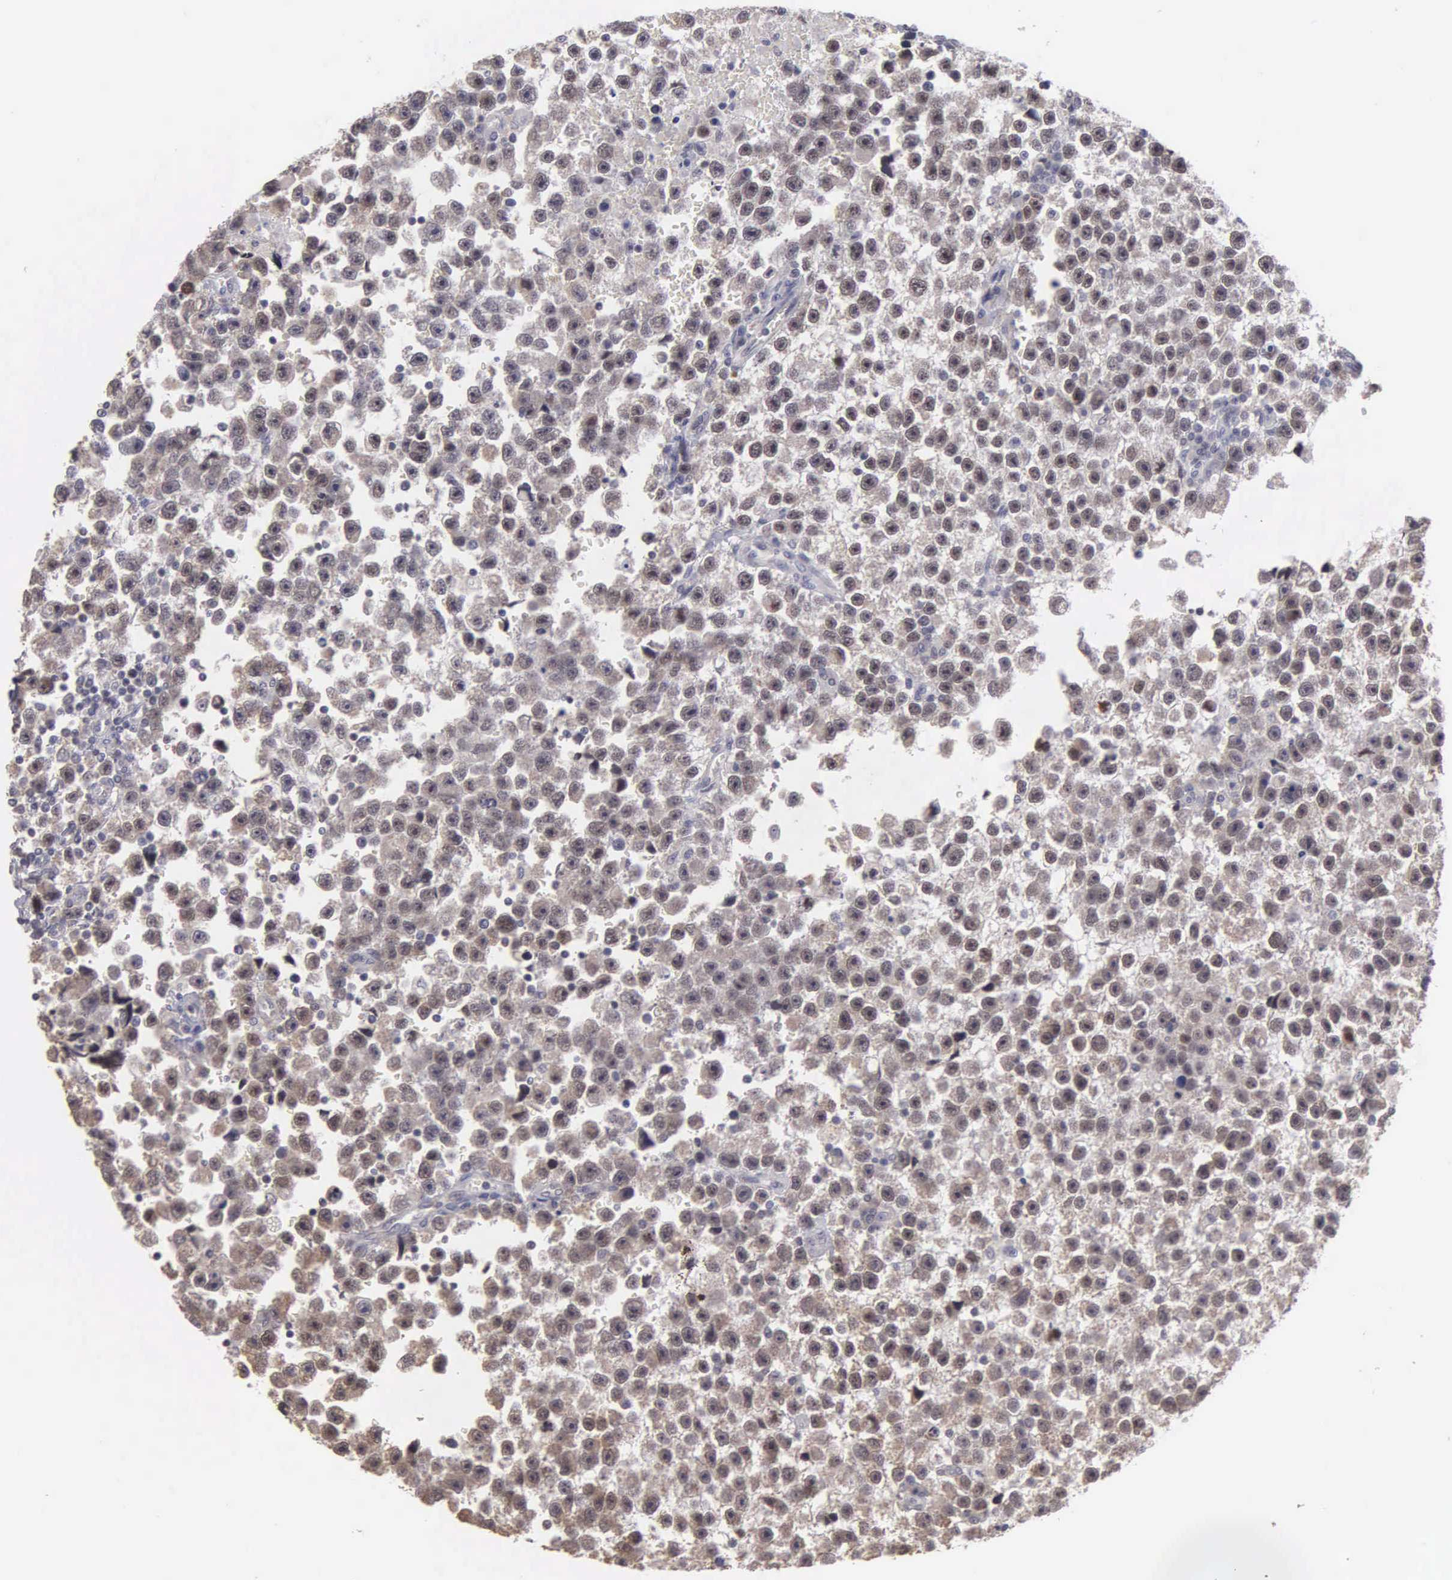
{"staining": {"intensity": "weak", "quantity": "25%-75%", "location": "cytoplasmic/membranous"}, "tissue": "testis cancer", "cell_type": "Tumor cells", "image_type": "cancer", "snomed": [{"axis": "morphology", "description": "Seminoma, NOS"}, {"axis": "topography", "description": "Testis"}], "caption": "Brown immunohistochemical staining in testis seminoma shows weak cytoplasmic/membranous staining in about 25%-75% of tumor cells. The staining was performed using DAB, with brown indicating positive protein expression. Nuclei are stained blue with hematoxylin.", "gene": "BRD1", "patient": {"sex": "male", "age": 33}}